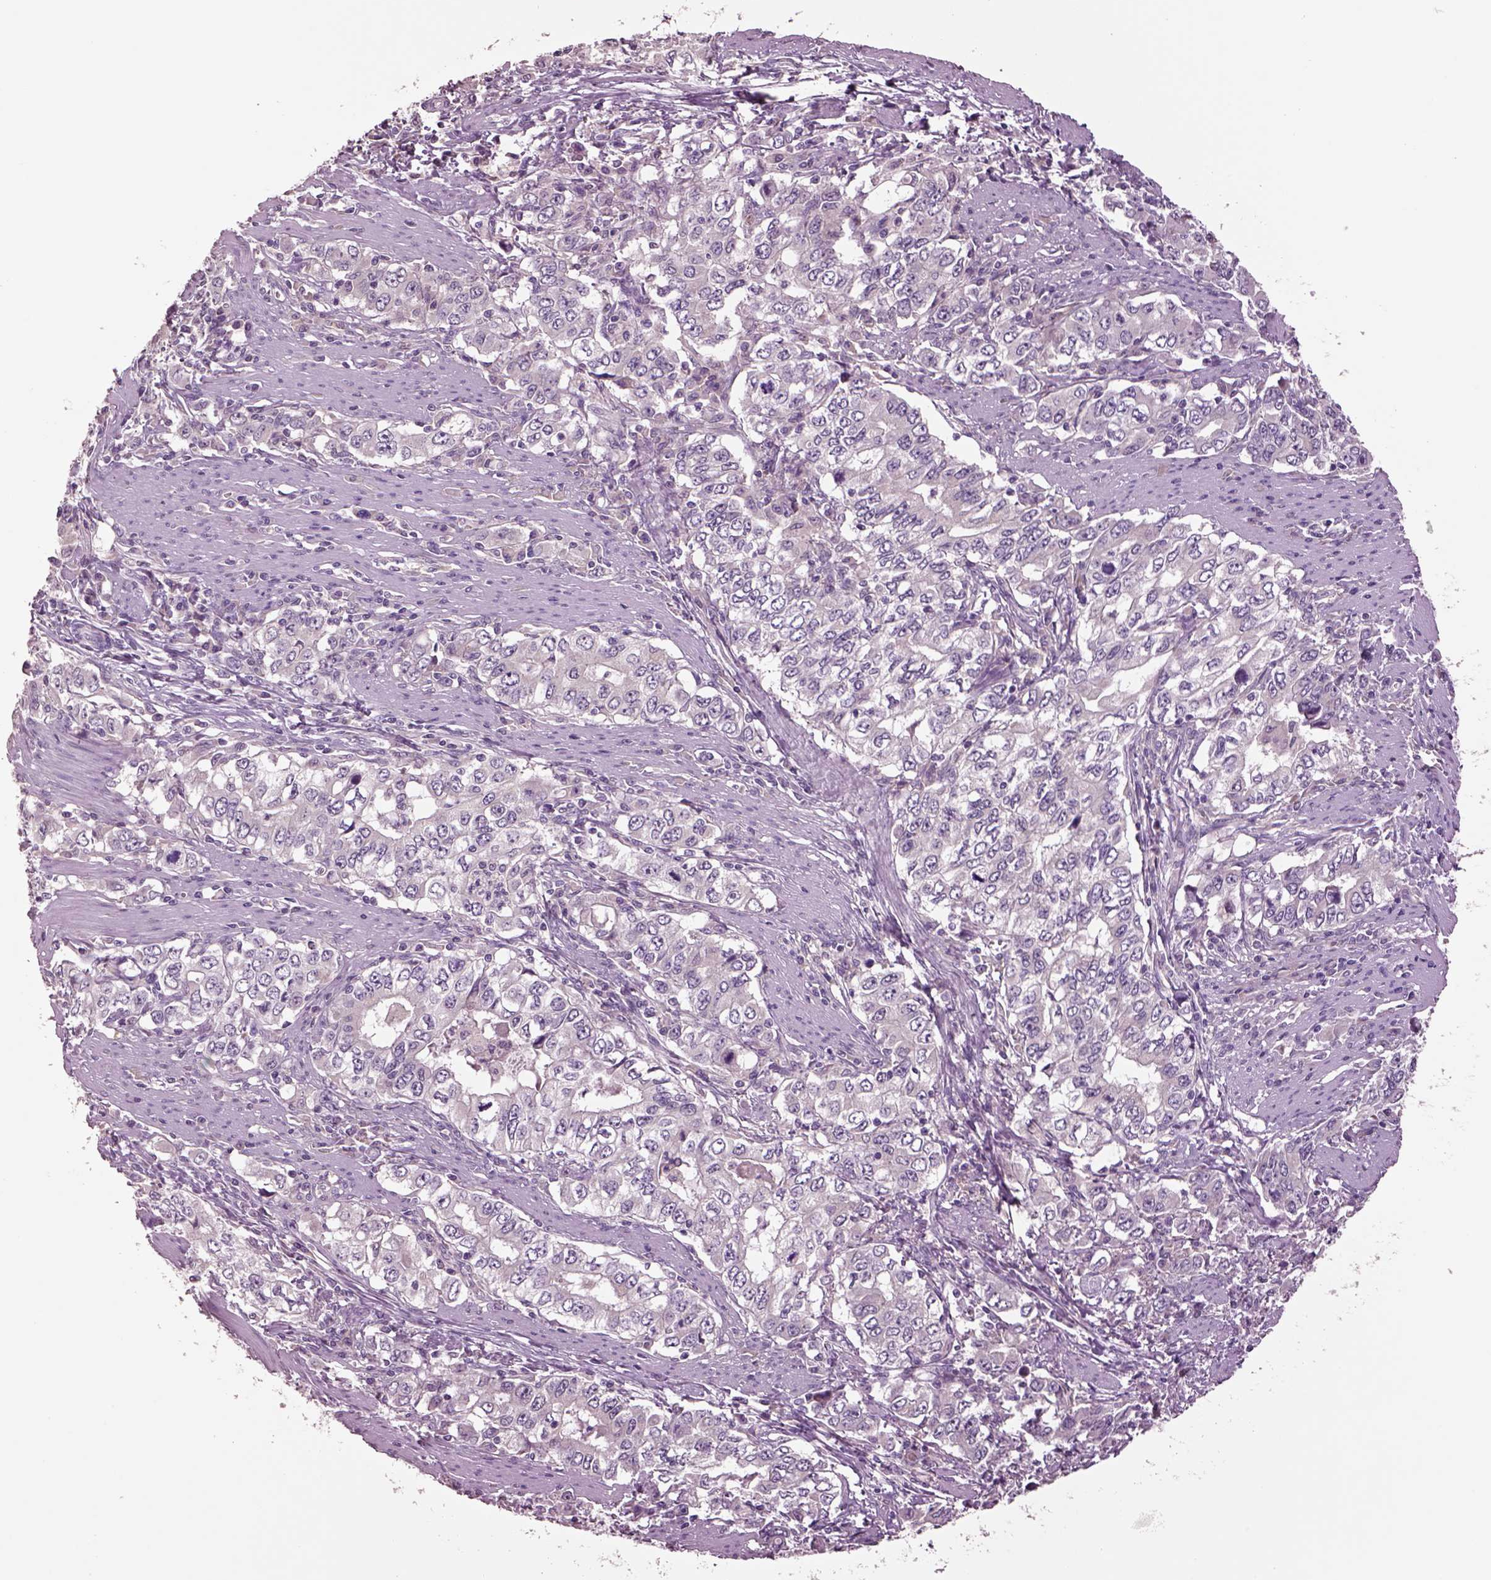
{"staining": {"intensity": "negative", "quantity": "none", "location": "none"}, "tissue": "stomach cancer", "cell_type": "Tumor cells", "image_type": "cancer", "snomed": [{"axis": "morphology", "description": "Adenocarcinoma, NOS"}, {"axis": "topography", "description": "Stomach, lower"}], "caption": "An image of stomach cancer (adenocarcinoma) stained for a protein demonstrates no brown staining in tumor cells.", "gene": "CLPSL1", "patient": {"sex": "female", "age": 72}}